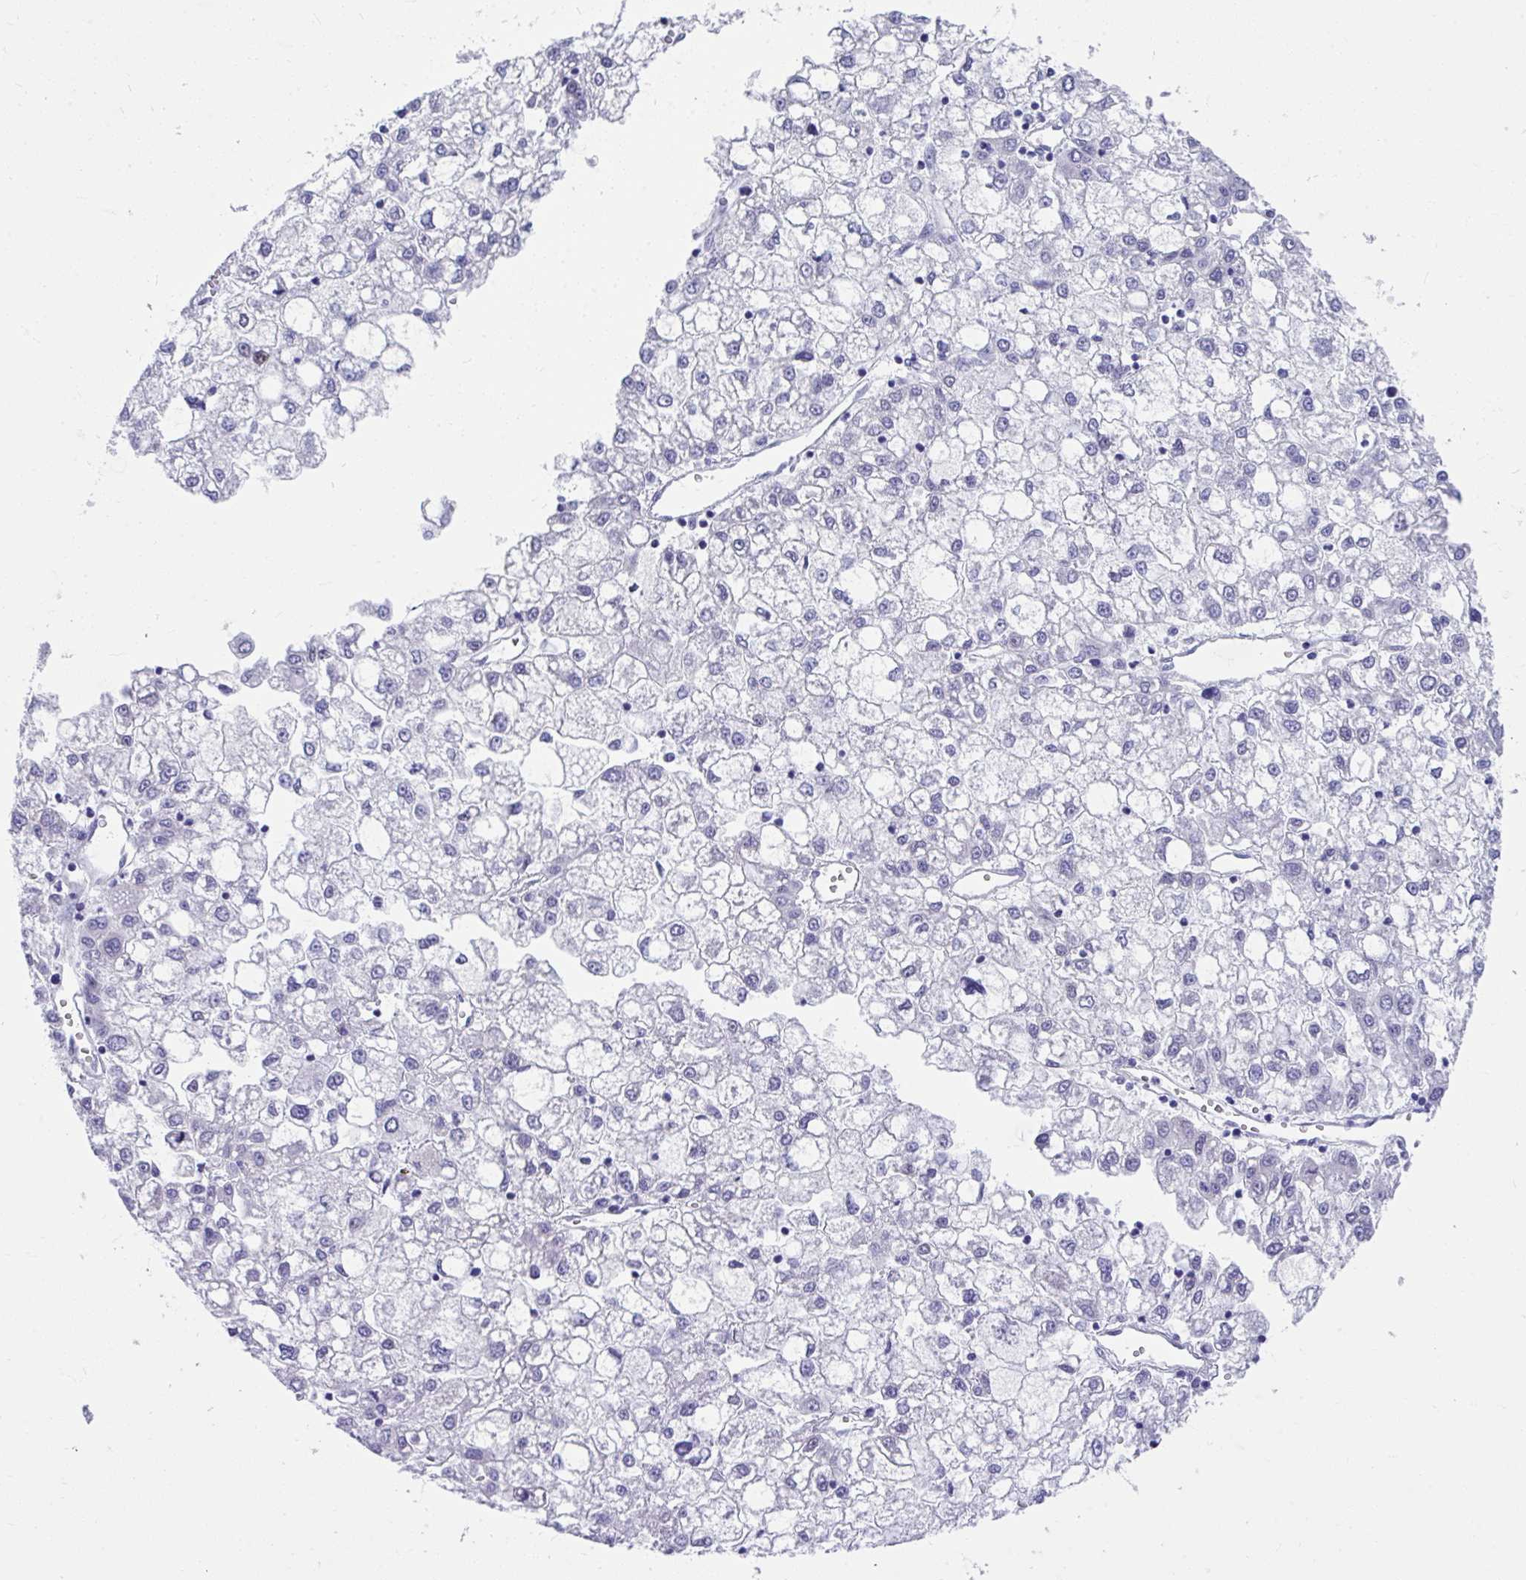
{"staining": {"intensity": "negative", "quantity": "none", "location": "none"}, "tissue": "liver cancer", "cell_type": "Tumor cells", "image_type": "cancer", "snomed": [{"axis": "morphology", "description": "Carcinoma, Hepatocellular, NOS"}, {"axis": "topography", "description": "Liver"}], "caption": "Tumor cells are negative for brown protein staining in liver hepatocellular carcinoma.", "gene": "ISL1", "patient": {"sex": "male", "age": 40}}